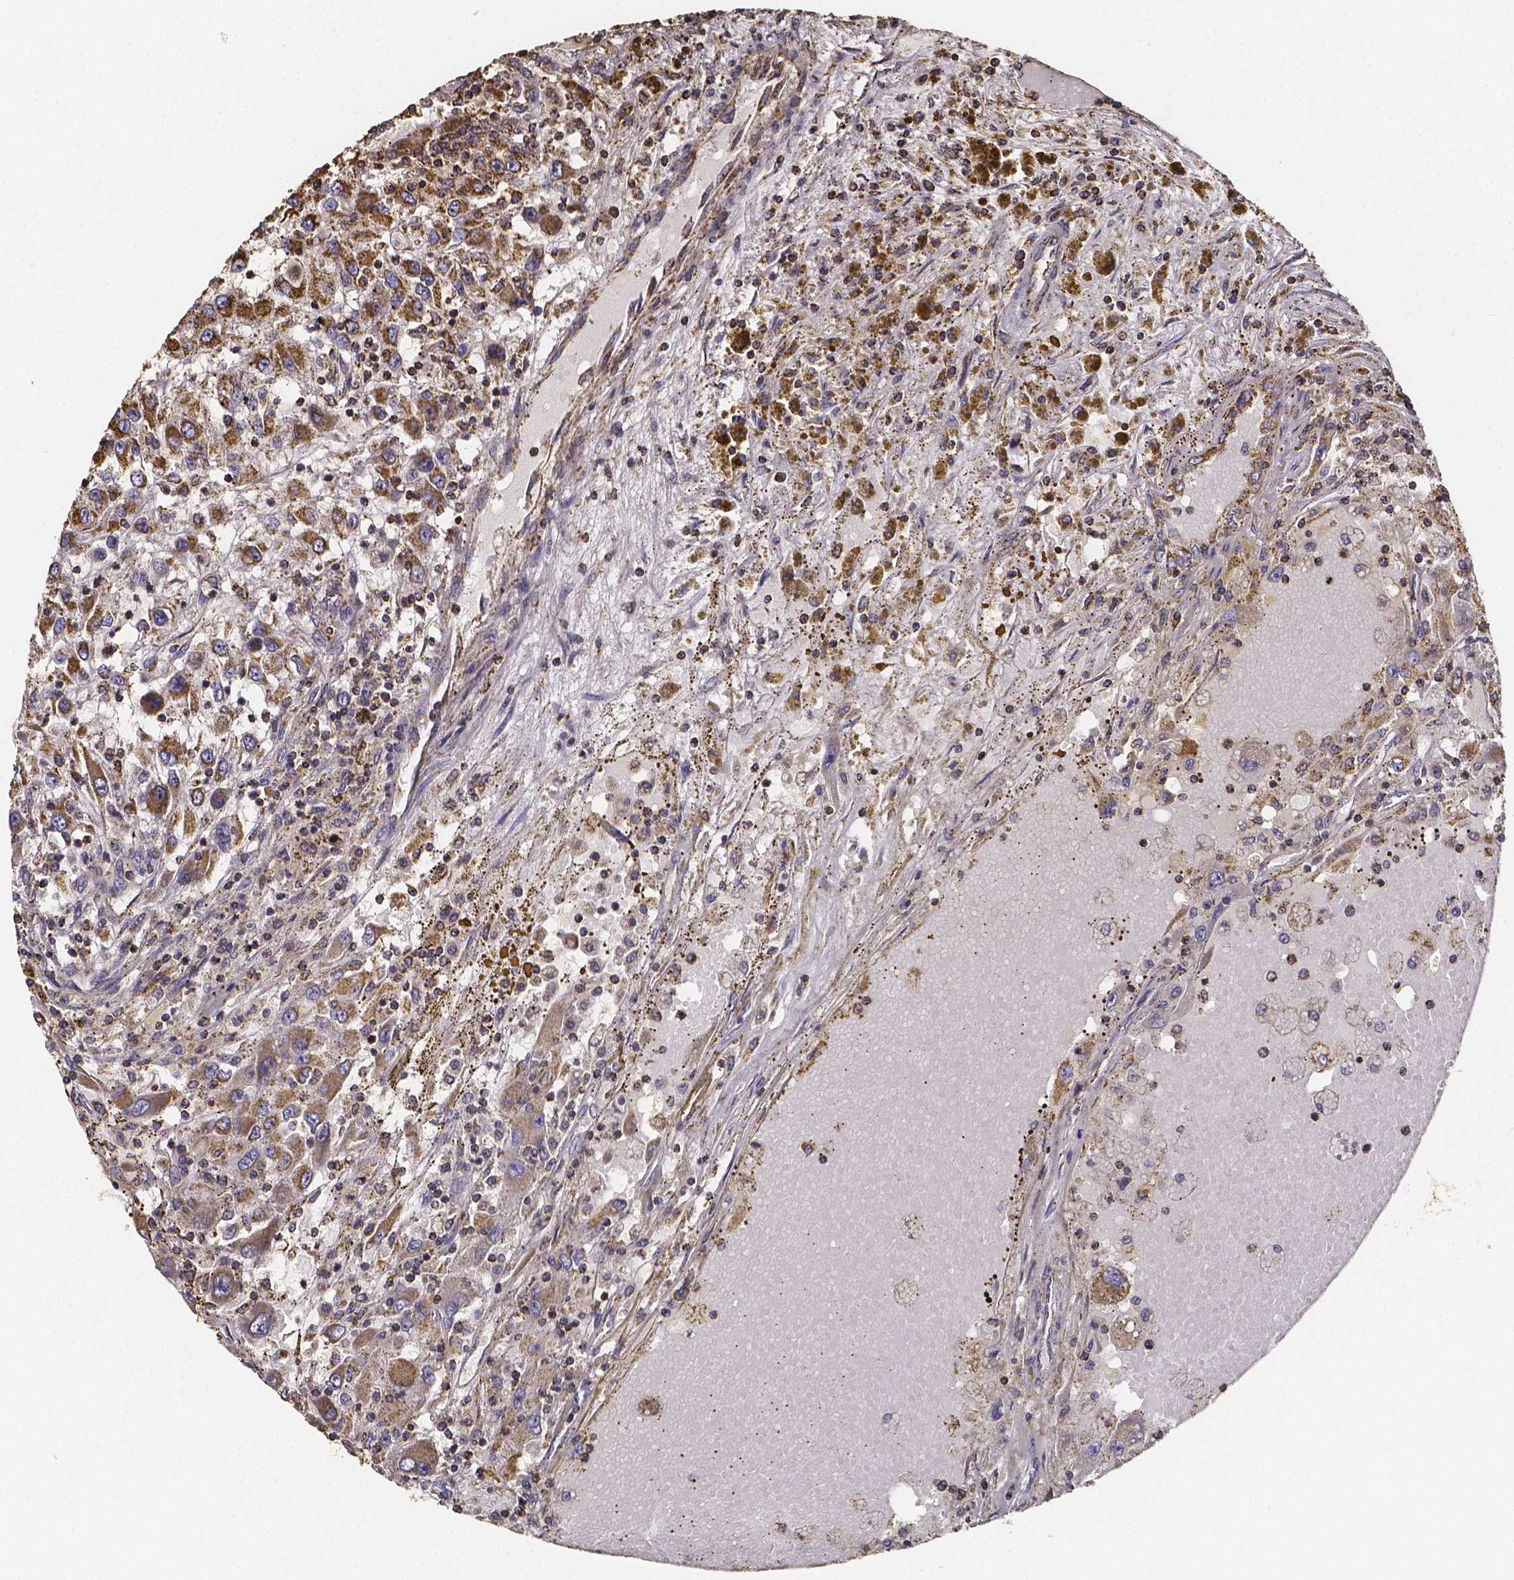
{"staining": {"intensity": "moderate", "quantity": ">75%", "location": "cytoplasmic/membranous"}, "tissue": "renal cancer", "cell_type": "Tumor cells", "image_type": "cancer", "snomed": [{"axis": "morphology", "description": "Adenocarcinoma, NOS"}, {"axis": "topography", "description": "Kidney"}], "caption": "IHC of renal adenocarcinoma displays medium levels of moderate cytoplasmic/membranous positivity in about >75% of tumor cells. The staining was performed using DAB, with brown indicating positive protein expression. Nuclei are stained blue with hematoxylin.", "gene": "SLC35D2", "patient": {"sex": "female", "age": 67}}